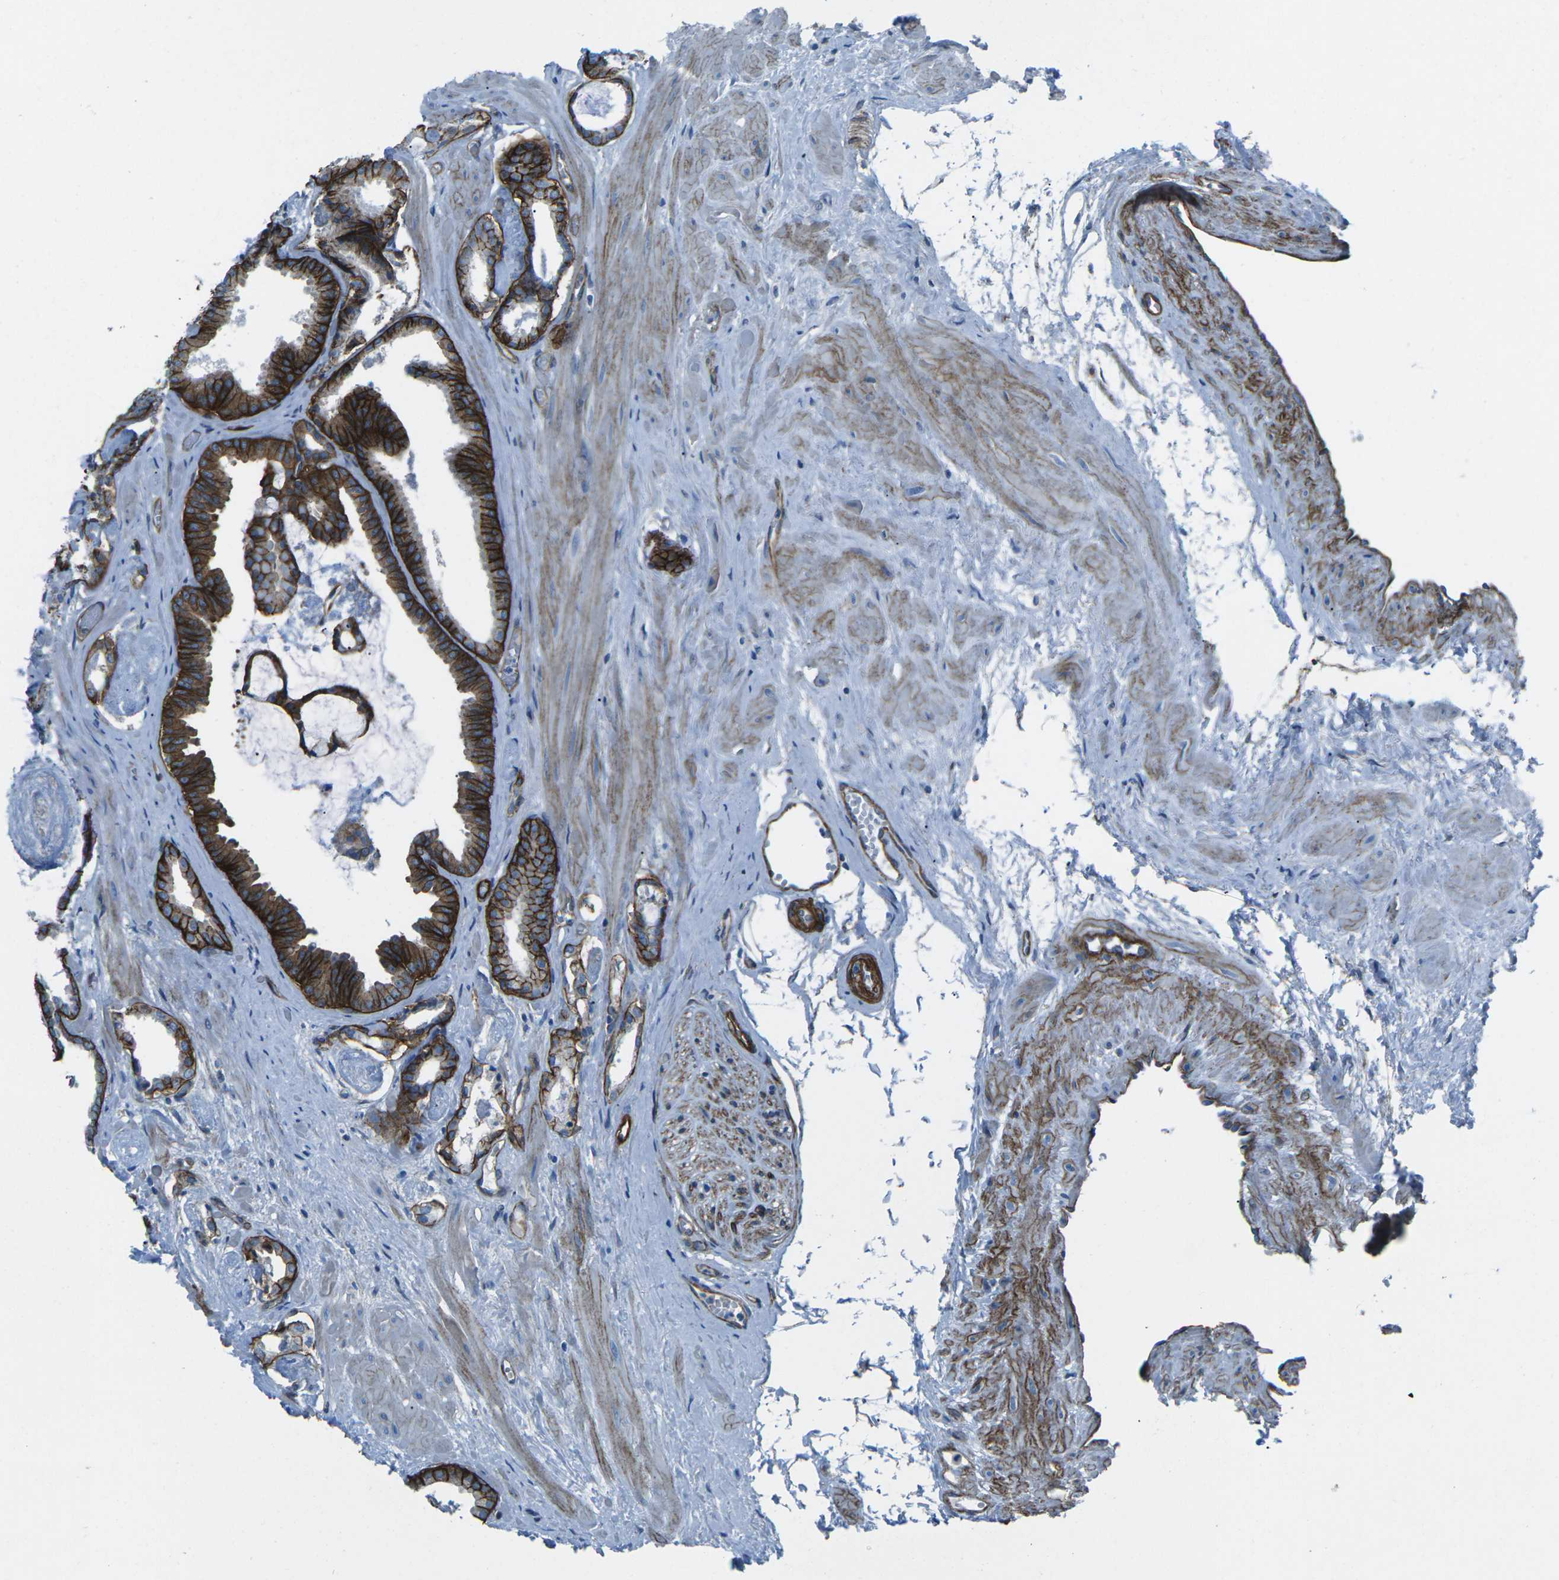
{"staining": {"intensity": "strong", "quantity": ">75%", "location": "cytoplasmic/membranous"}, "tissue": "prostate cancer", "cell_type": "Tumor cells", "image_type": "cancer", "snomed": [{"axis": "morphology", "description": "Adenocarcinoma, Low grade"}, {"axis": "topography", "description": "Prostate"}], "caption": "There is high levels of strong cytoplasmic/membranous expression in tumor cells of low-grade adenocarcinoma (prostate), as demonstrated by immunohistochemical staining (brown color).", "gene": "UTRN", "patient": {"sex": "male", "age": 53}}